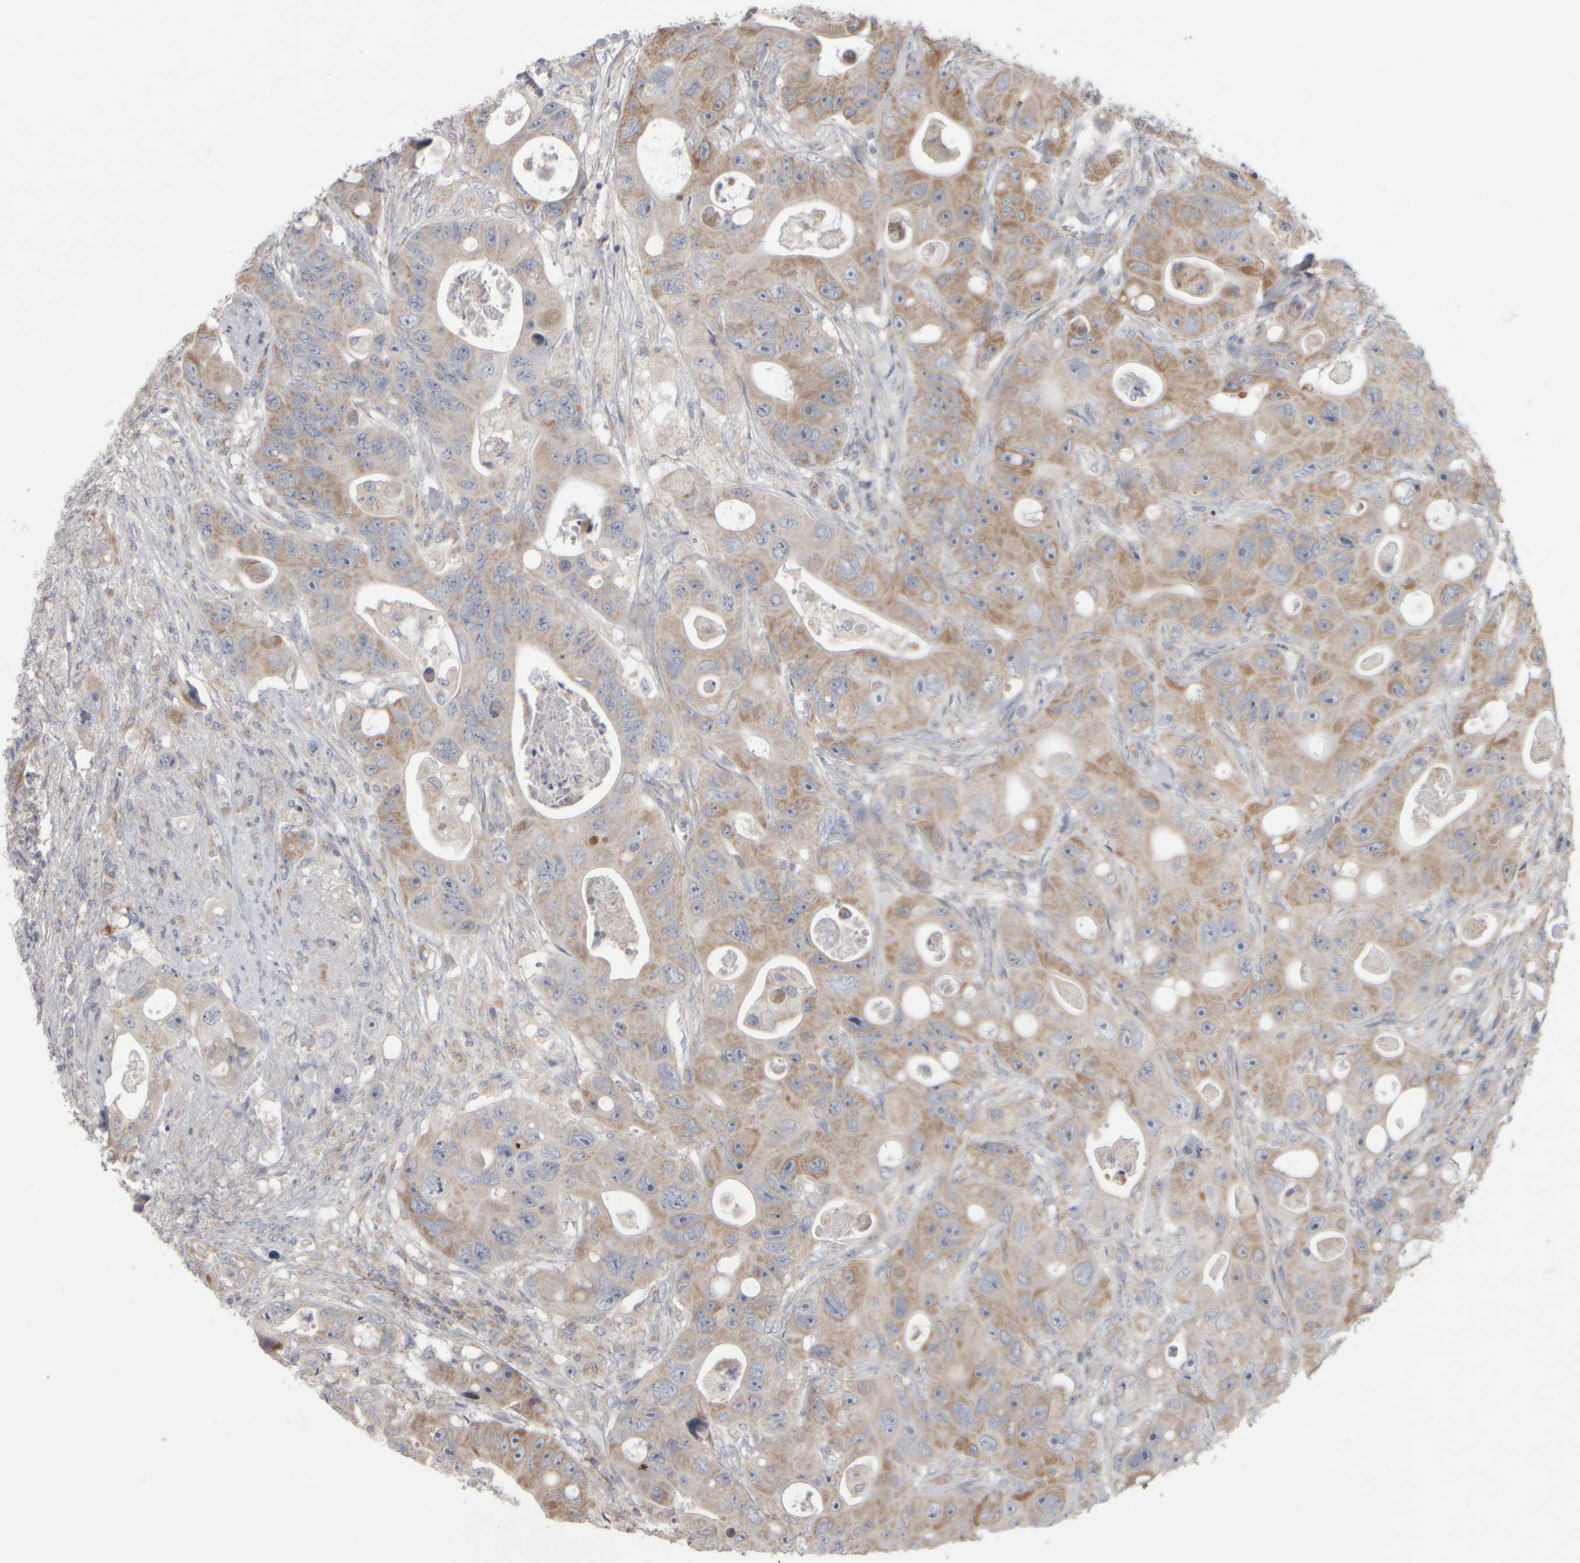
{"staining": {"intensity": "weak", "quantity": "25%-75%", "location": "cytoplasmic/membranous"}, "tissue": "colorectal cancer", "cell_type": "Tumor cells", "image_type": "cancer", "snomed": [{"axis": "morphology", "description": "Adenocarcinoma, NOS"}, {"axis": "topography", "description": "Colon"}], "caption": "Weak cytoplasmic/membranous positivity for a protein is seen in about 25%-75% of tumor cells of adenocarcinoma (colorectal) using immunohistochemistry (IHC).", "gene": "SCO1", "patient": {"sex": "female", "age": 46}}